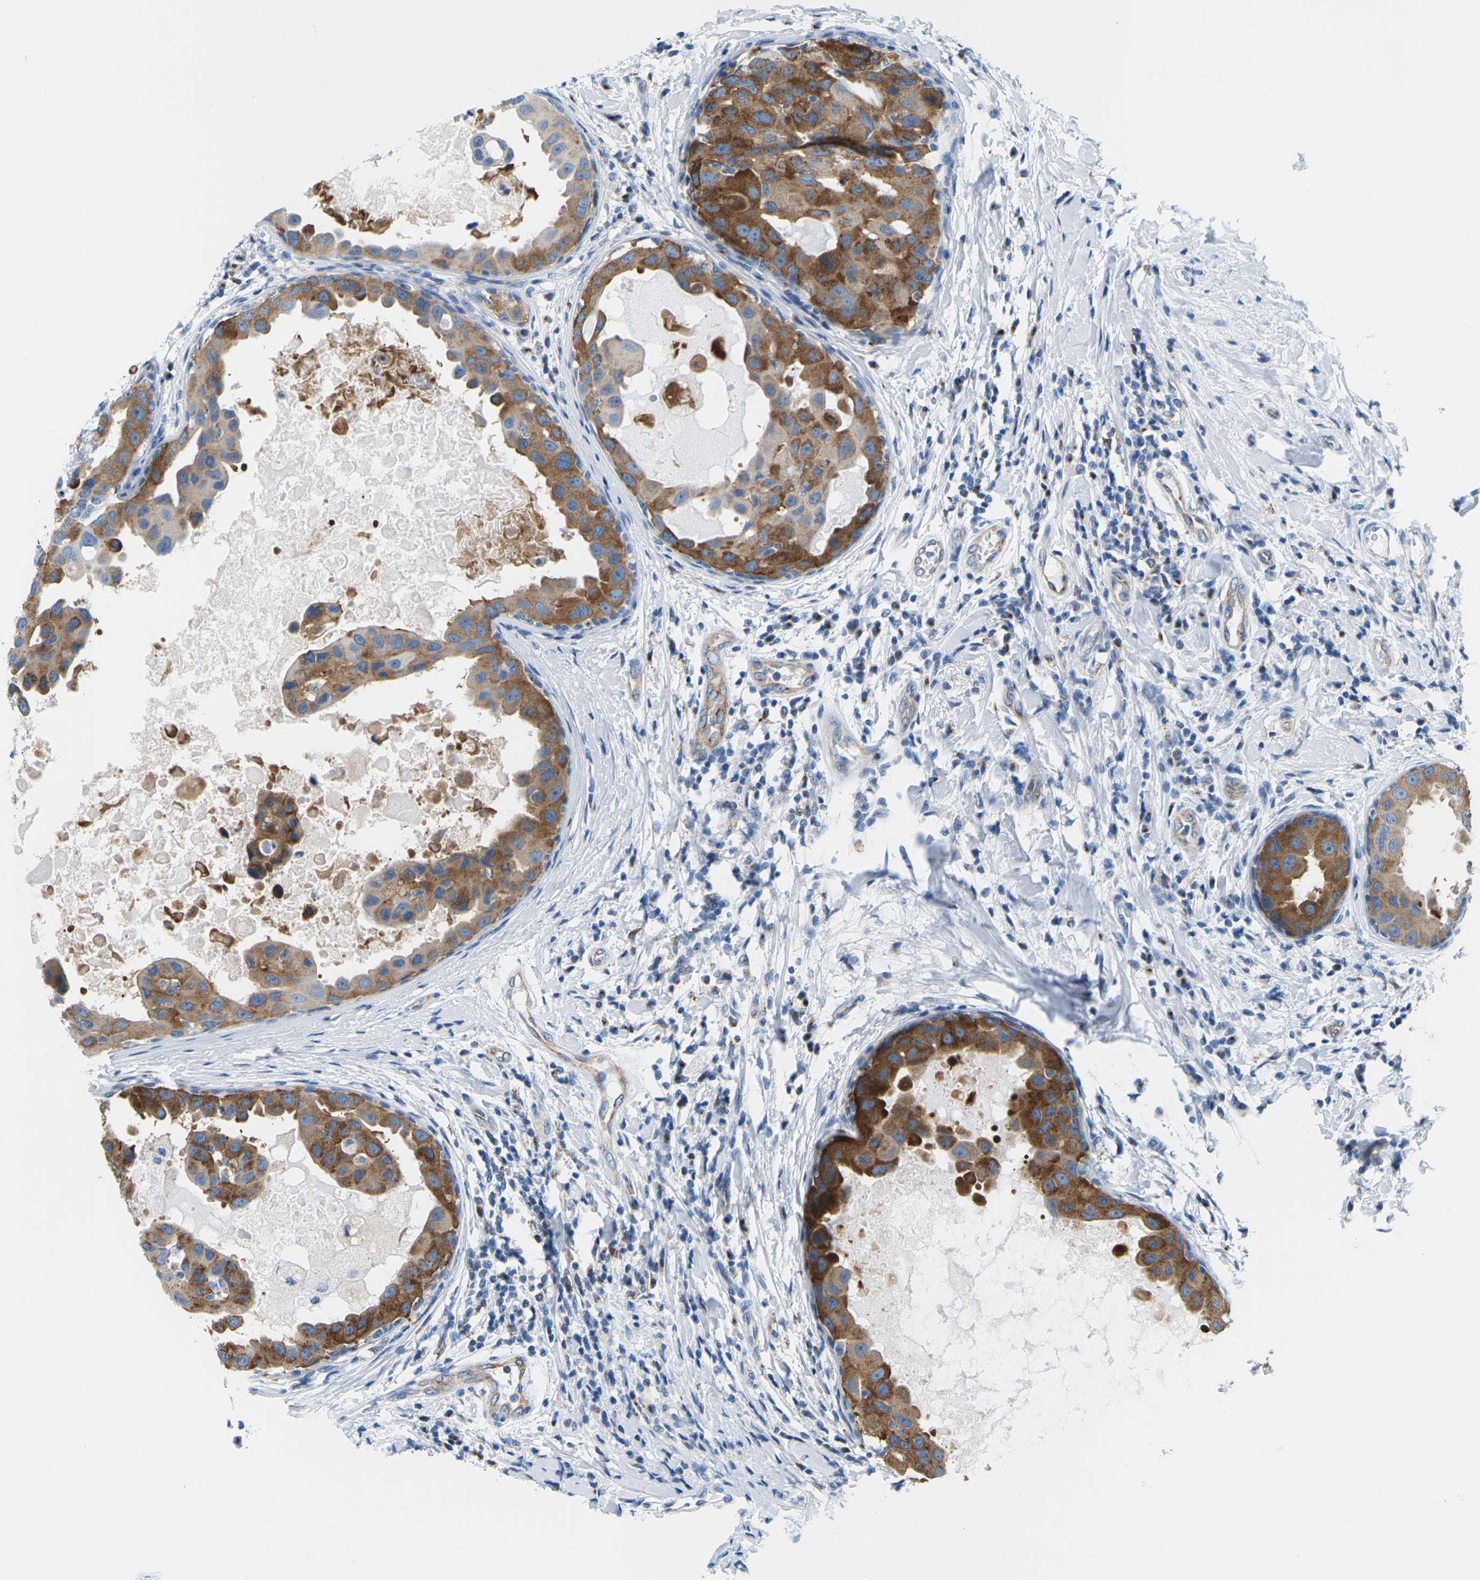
{"staining": {"intensity": "moderate", "quantity": ">75%", "location": "cytoplasmic/membranous"}, "tissue": "breast cancer", "cell_type": "Tumor cells", "image_type": "cancer", "snomed": [{"axis": "morphology", "description": "Duct carcinoma"}, {"axis": "topography", "description": "Breast"}], "caption": "Intraductal carcinoma (breast) was stained to show a protein in brown. There is medium levels of moderate cytoplasmic/membranous positivity in approximately >75% of tumor cells. The staining was performed using DAB, with brown indicating positive protein expression. Nuclei are stained blue with hematoxylin.", "gene": "SYNGR2", "patient": {"sex": "female", "age": 27}}